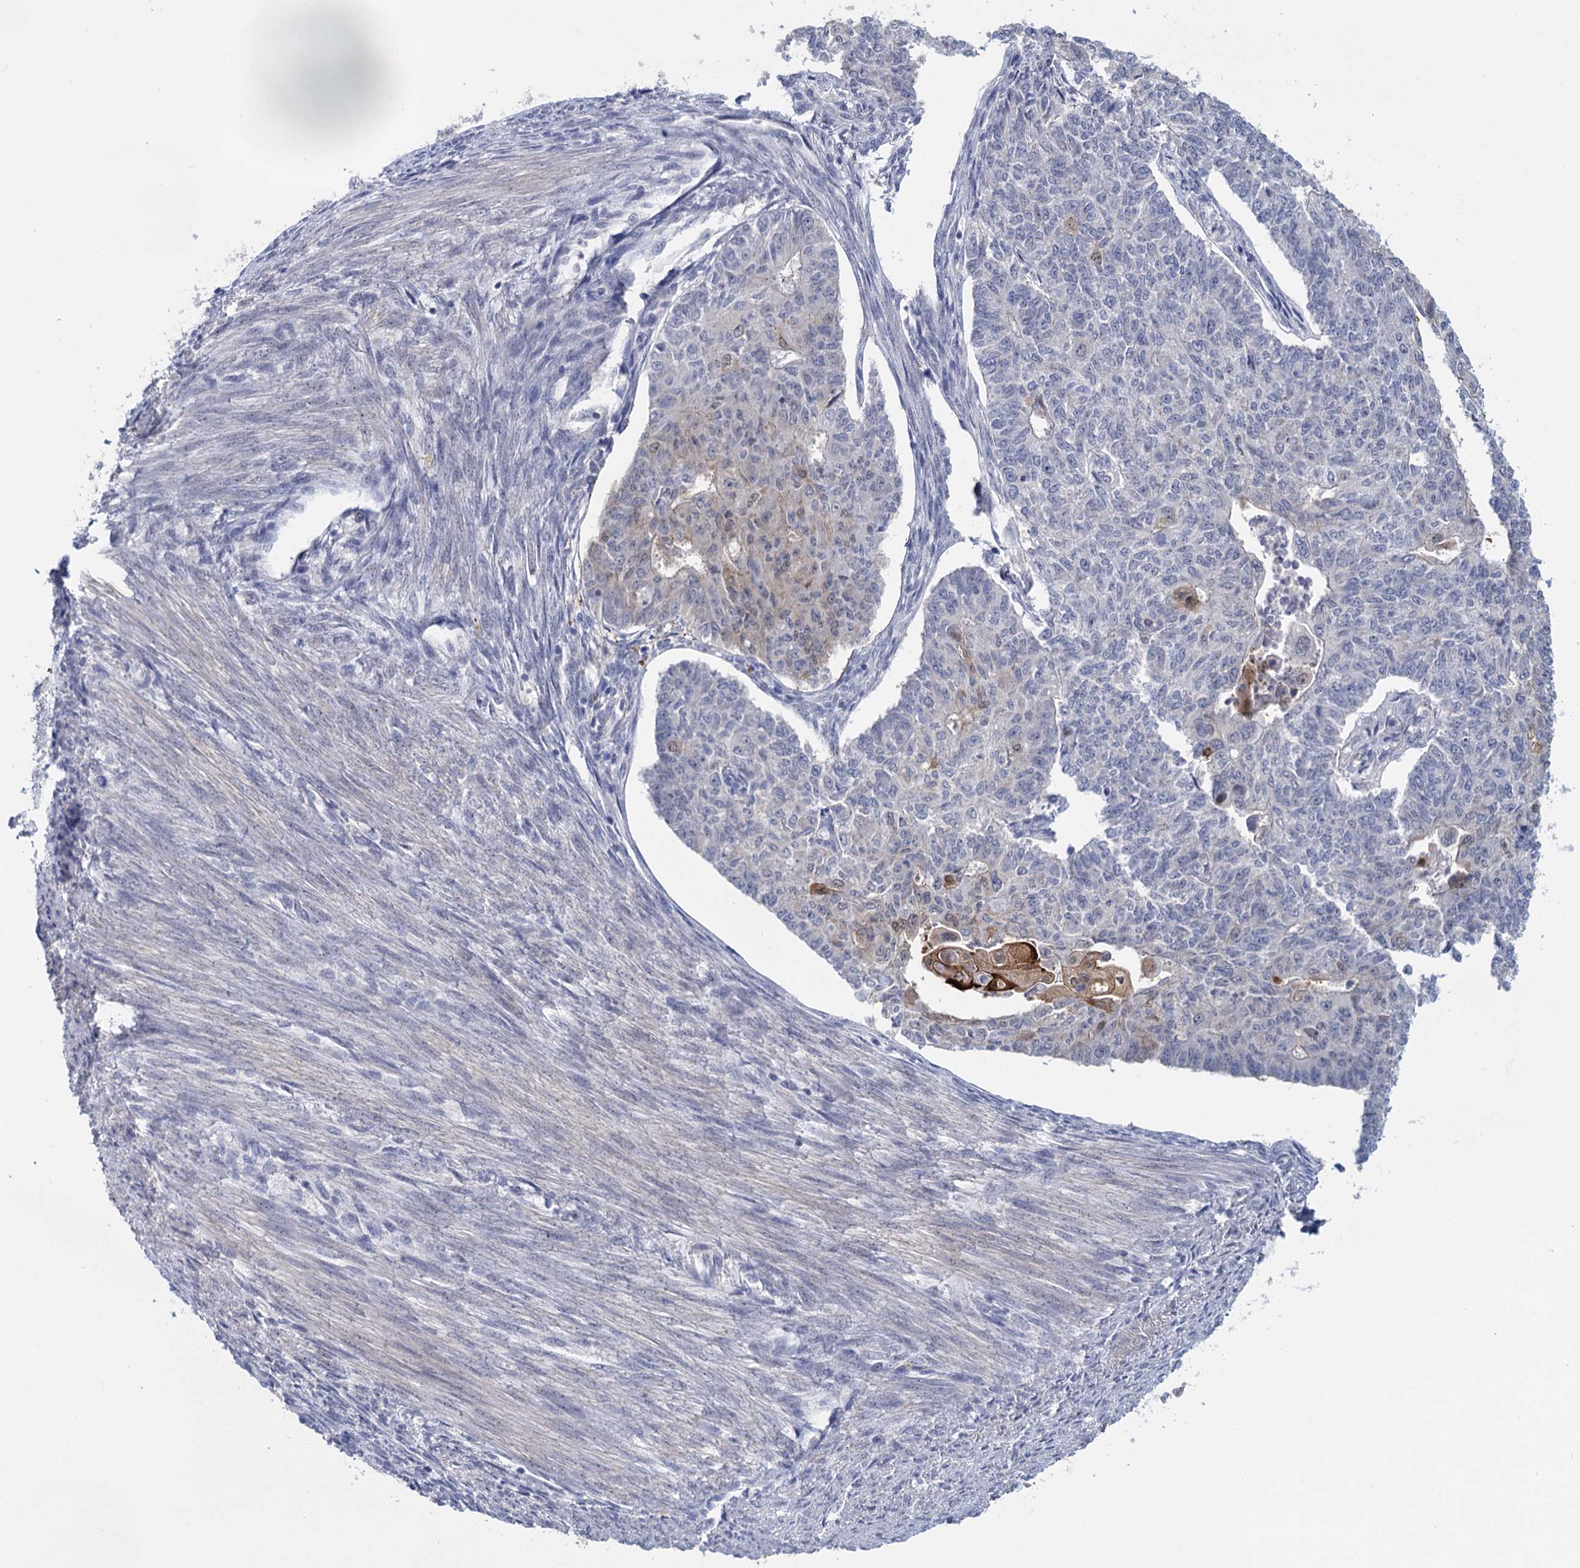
{"staining": {"intensity": "moderate", "quantity": "<25%", "location": "cytoplasmic/membranous"}, "tissue": "endometrial cancer", "cell_type": "Tumor cells", "image_type": "cancer", "snomed": [{"axis": "morphology", "description": "Adenocarcinoma, NOS"}, {"axis": "topography", "description": "Endometrium"}], "caption": "Brown immunohistochemical staining in adenocarcinoma (endometrial) displays moderate cytoplasmic/membranous positivity in approximately <25% of tumor cells. (DAB (3,3'-diaminobenzidine) IHC with brightfield microscopy, high magnification).", "gene": "SFN", "patient": {"sex": "female", "age": 32}}